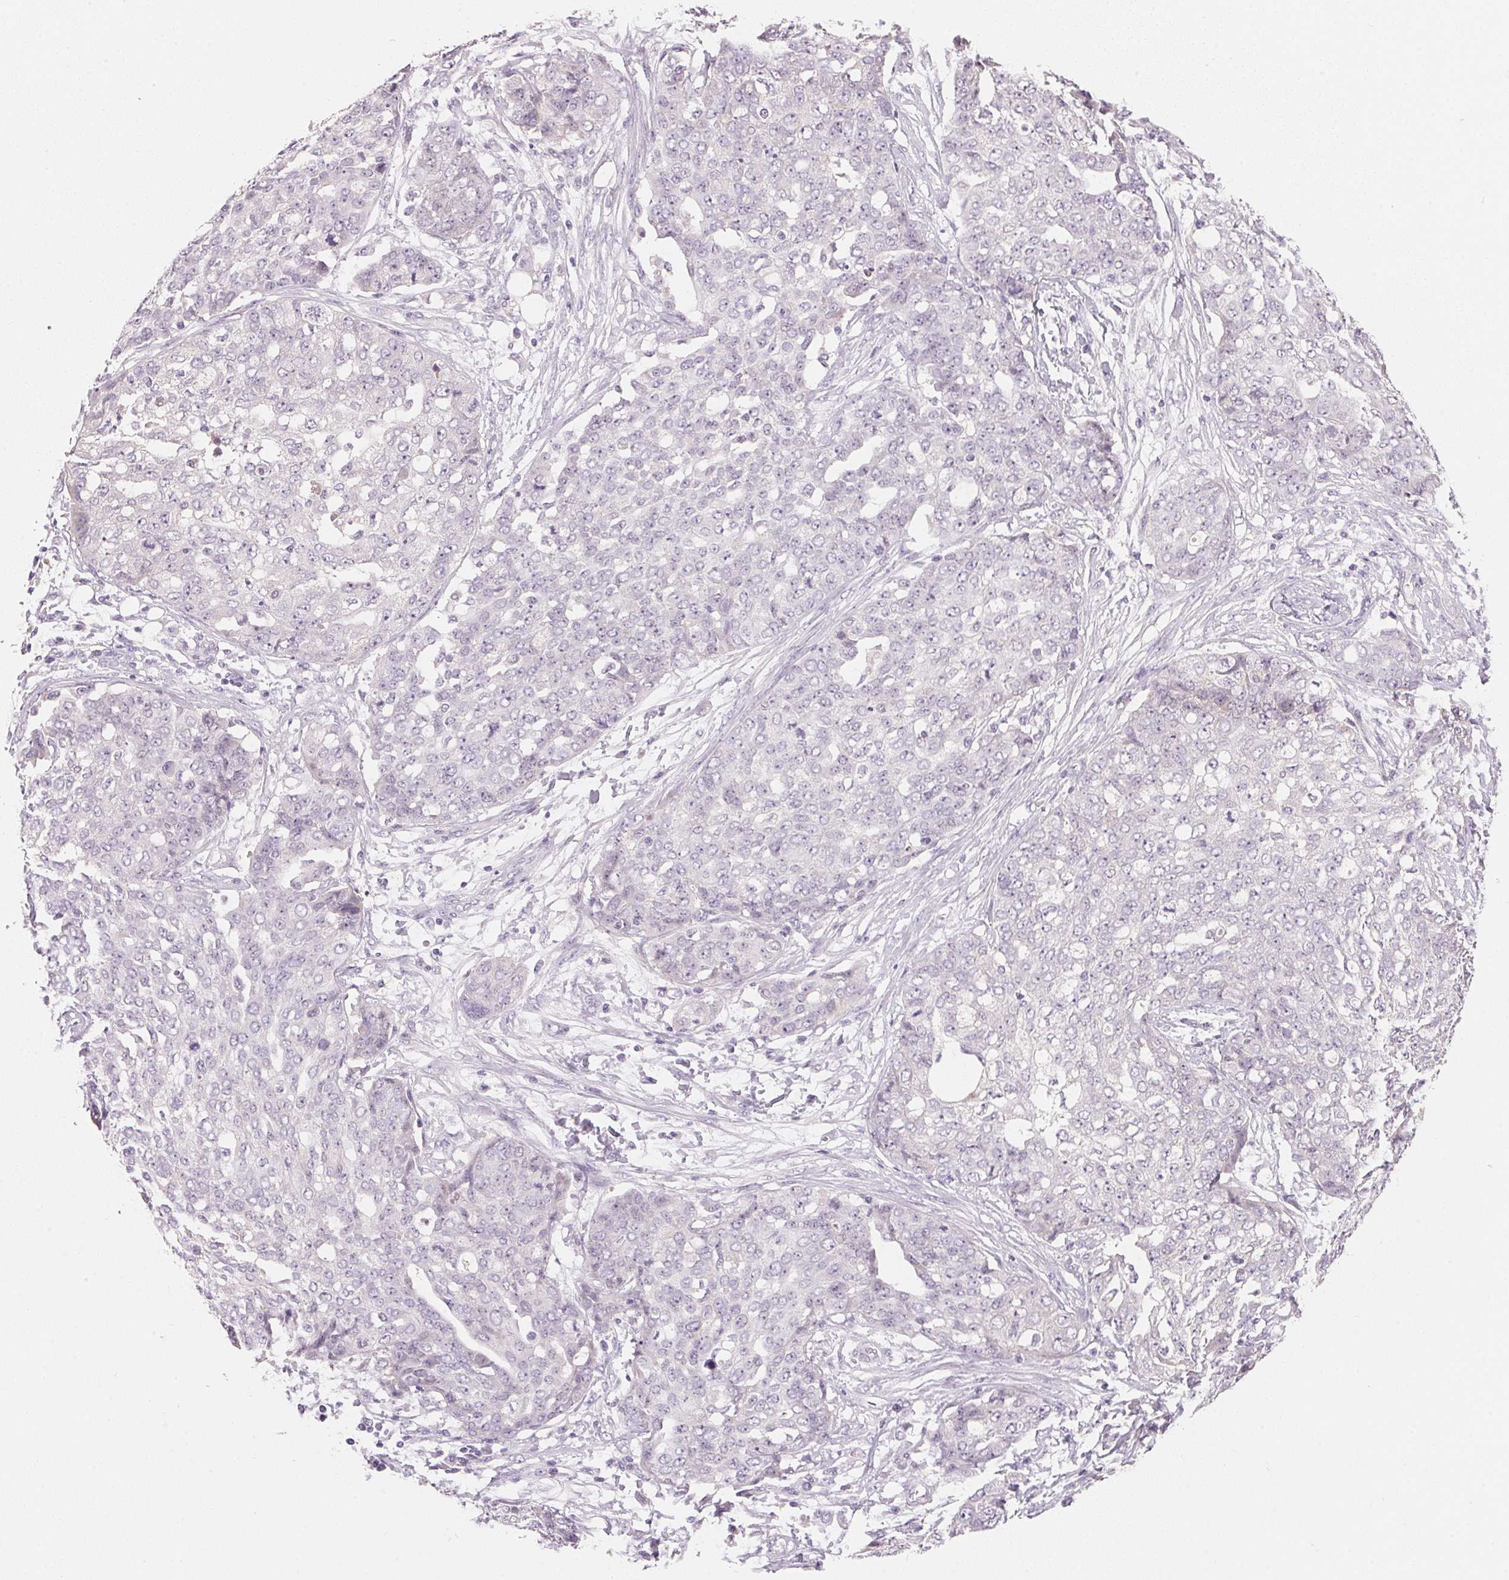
{"staining": {"intensity": "negative", "quantity": "none", "location": "none"}, "tissue": "ovarian cancer", "cell_type": "Tumor cells", "image_type": "cancer", "snomed": [{"axis": "morphology", "description": "Cystadenocarcinoma, serous, NOS"}, {"axis": "topography", "description": "Soft tissue"}, {"axis": "topography", "description": "Ovary"}], "caption": "Immunohistochemistry photomicrograph of serous cystadenocarcinoma (ovarian) stained for a protein (brown), which shows no expression in tumor cells.", "gene": "MCOLN3", "patient": {"sex": "female", "age": 57}}